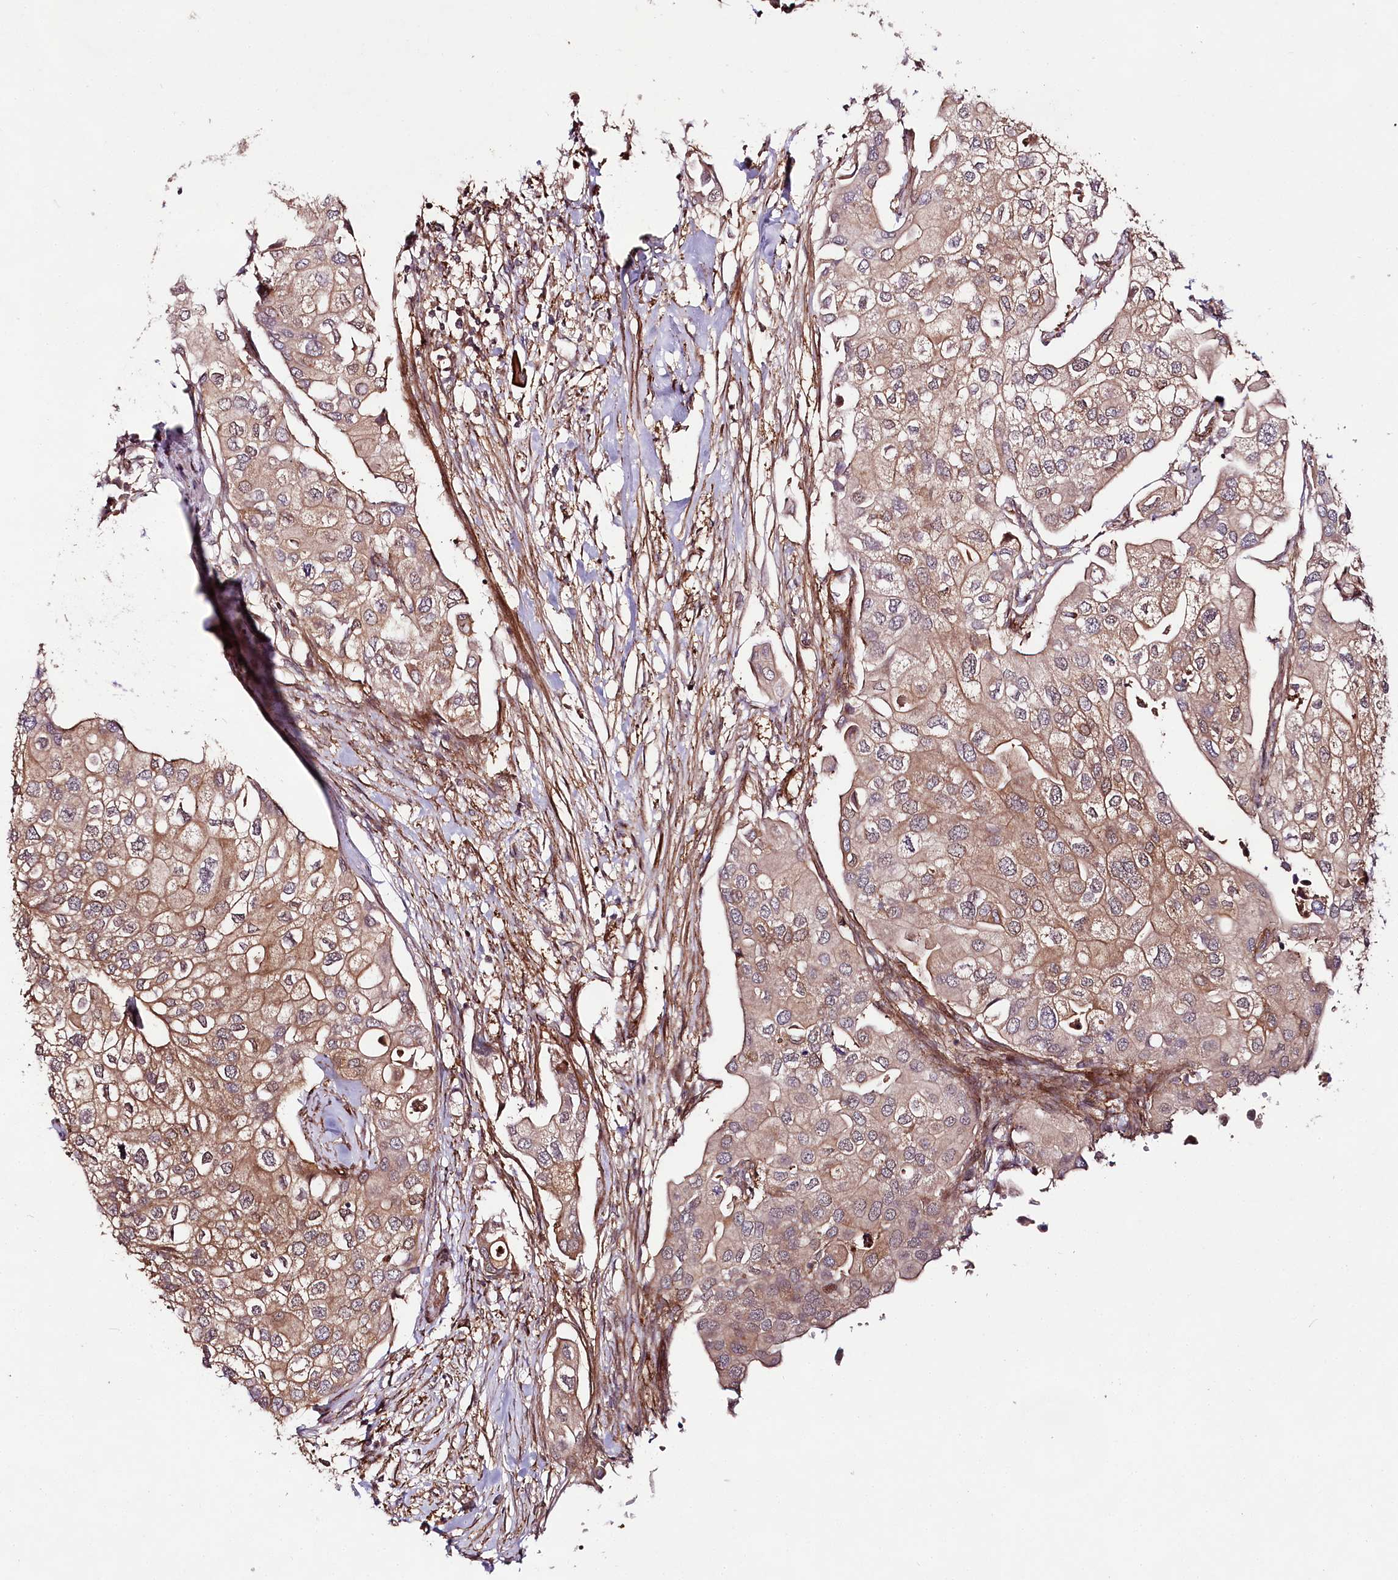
{"staining": {"intensity": "moderate", "quantity": ">75%", "location": "cytoplasmic/membranous"}, "tissue": "urothelial cancer", "cell_type": "Tumor cells", "image_type": "cancer", "snomed": [{"axis": "morphology", "description": "Urothelial carcinoma, High grade"}, {"axis": "topography", "description": "Urinary bladder"}], "caption": "The immunohistochemical stain labels moderate cytoplasmic/membranous staining in tumor cells of urothelial cancer tissue.", "gene": "PHLDB1", "patient": {"sex": "male", "age": 64}}